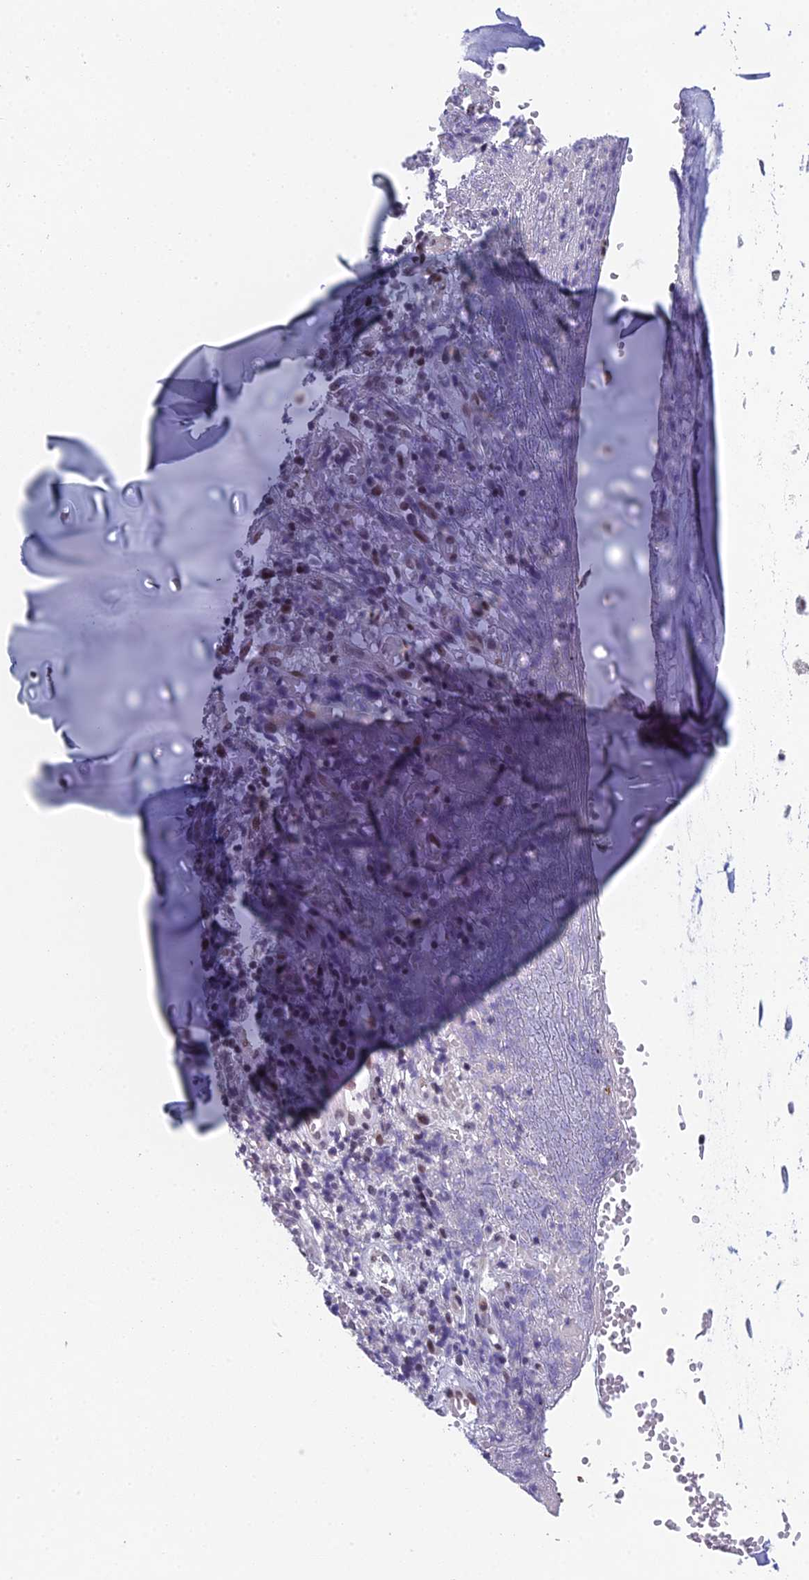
{"staining": {"intensity": "moderate", "quantity": "<25%", "location": "nuclear"}, "tissue": "soft tissue", "cell_type": "Chondrocytes", "image_type": "normal", "snomed": [{"axis": "morphology", "description": "Normal tissue, NOS"}, {"axis": "morphology", "description": "Basal cell carcinoma"}, {"axis": "topography", "description": "Cartilage tissue"}, {"axis": "topography", "description": "Nasopharynx"}, {"axis": "topography", "description": "Oral tissue"}], "caption": "IHC image of benign soft tissue: human soft tissue stained using immunohistochemistry reveals low levels of moderate protein expression localized specifically in the nuclear of chondrocytes, appearing as a nuclear brown color.", "gene": "RGS17", "patient": {"sex": "female", "age": 77}}